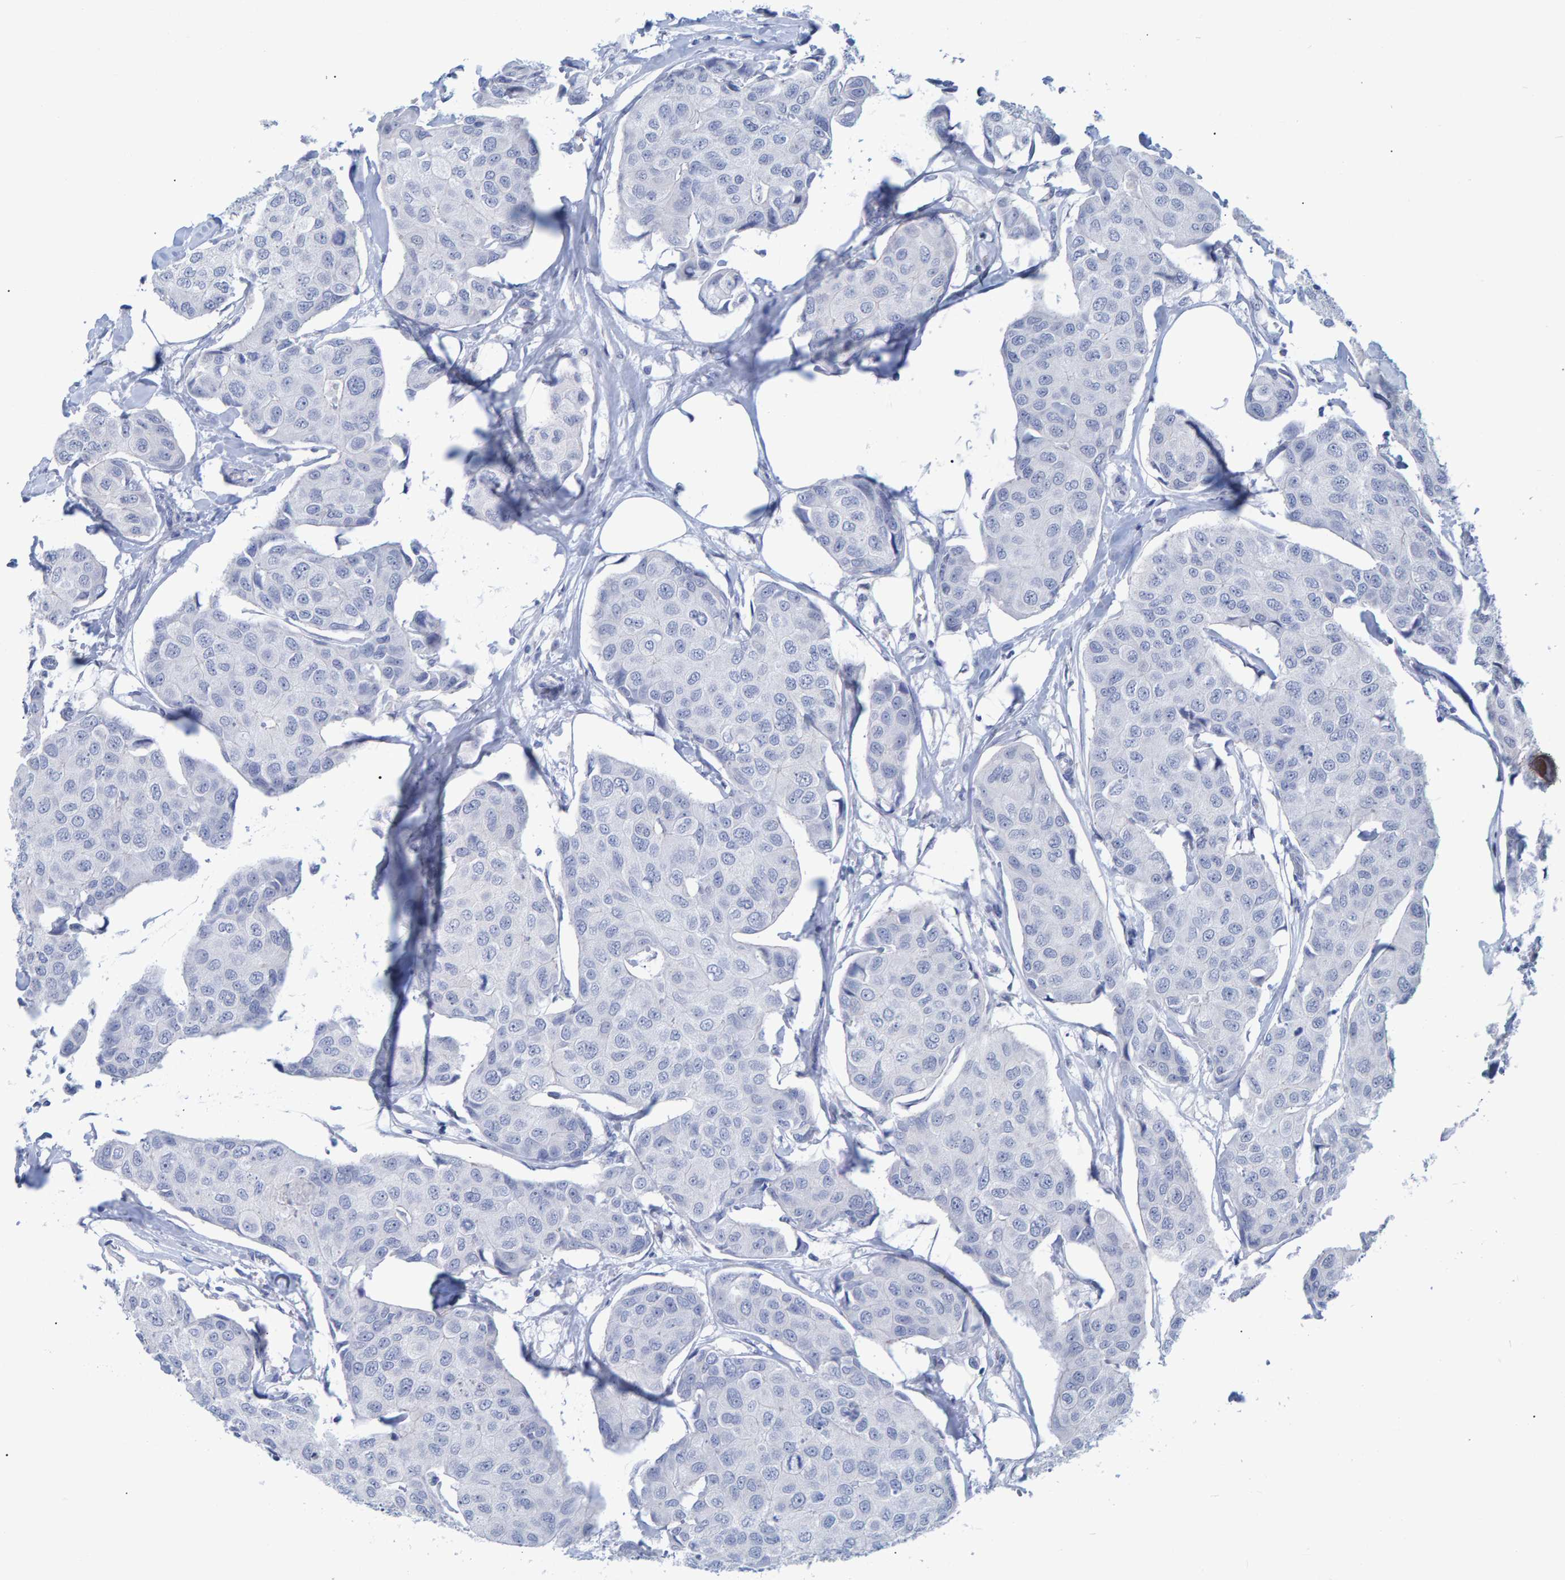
{"staining": {"intensity": "negative", "quantity": "none", "location": "none"}, "tissue": "breast cancer", "cell_type": "Tumor cells", "image_type": "cancer", "snomed": [{"axis": "morphology", "description": "Duct carcinoma"}, {"axis": "topography", "description": "Breast"}], "caption": "A micrograph of human breast cancer (invasive ductal carcinoma) is negative for staining in tumor cells. The staining was performed using DAB (3,3'-diaminobenzidine) to visualize the protein expression in brown, while the nuclei were stained in blue with hematoxylin (Magnification: 20x).", "gene": "PROCA1", "patient": {"sex": "female", "age": 80}}